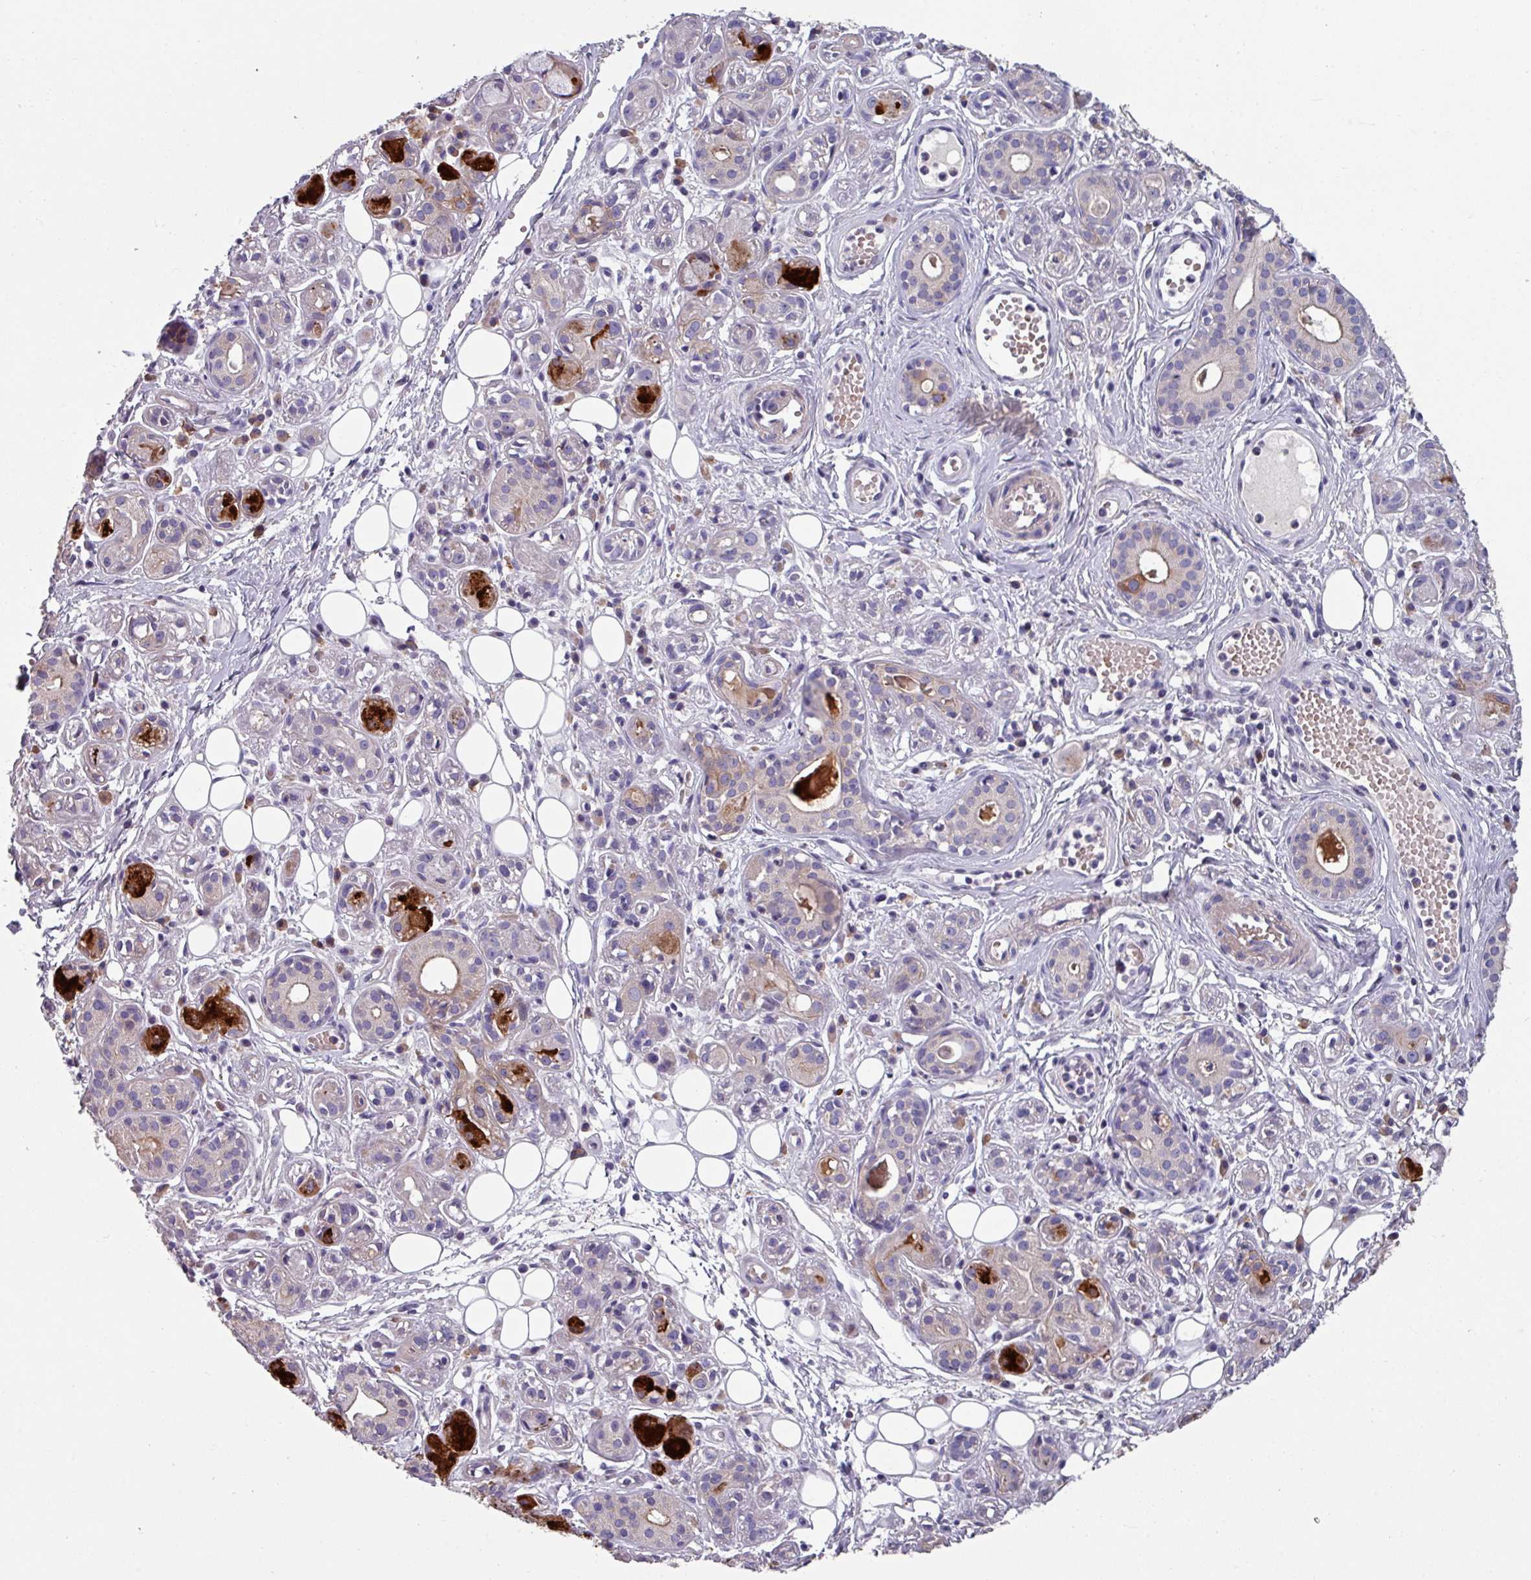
{"staining": {"intensity": "strong", "quantity": "25%-75%", "location": "cytoplasmic/membranous"}, "tissue": "salivary gland", "cell_type": "Glandular cells", "image_type": "normal", "snomed": [{"axis": "morphology", "description": "Normal tissue, NOS"}, {"axis": "topography", "description": "Salivary gland"}], "caption": "The photomicrograph displays a brown stain indicating the presence of a protein in the cytoplasmic/membranous of glandular cells in salivary gland. (brown staining indicates protein expression, while blue staining denotes nuclei).", "gene": "TMEM132A", "patient": {"sex": "male", "age": 54}}